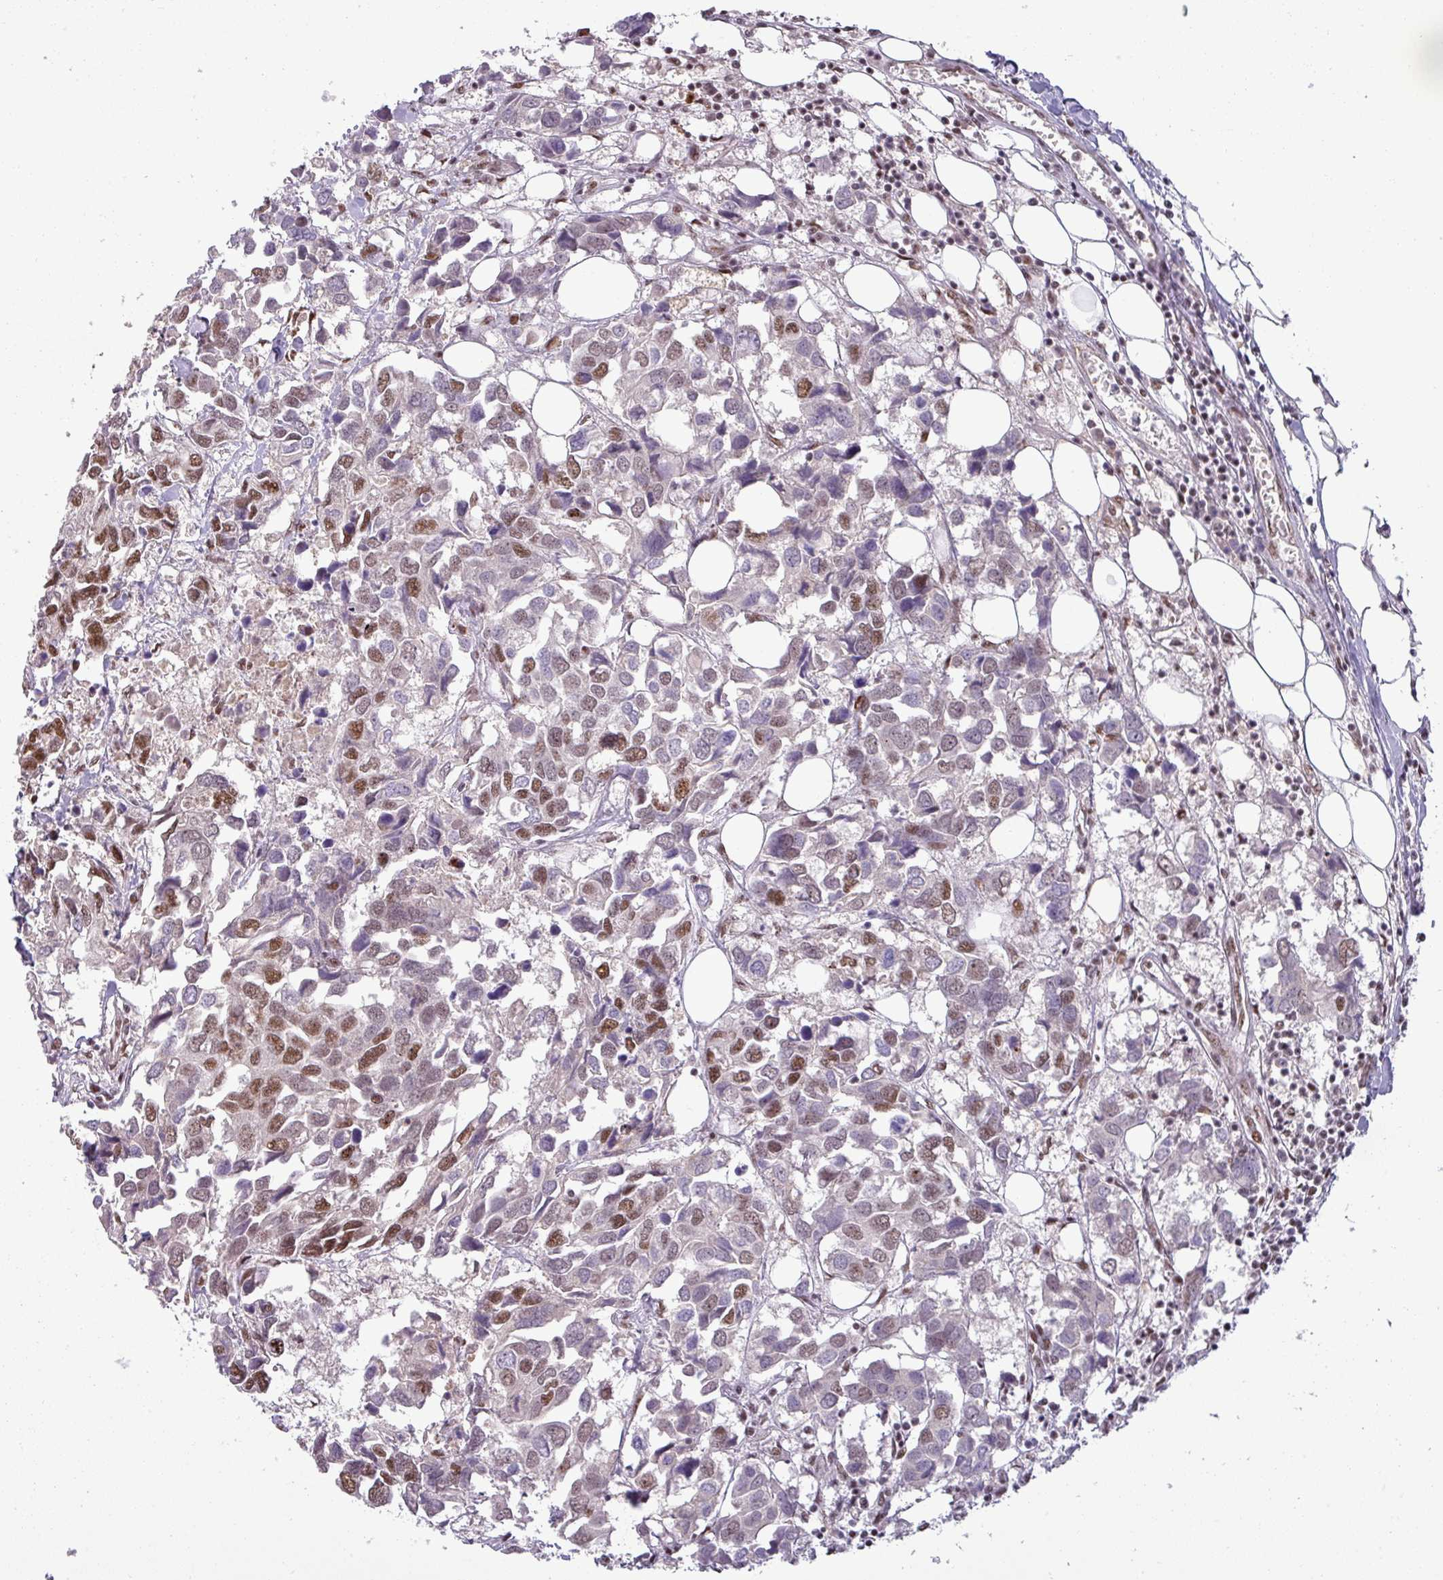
{"staining": {"intensity": "moderate", "quantity": "25%-75%", "location": "nuclear"}, "tissue": "breast cancer", "cell_type": "Tumor cells", "image_type": "cancer", "snomed": [{"axis": "morphology", "description": "Duct carcinoma"}, {"axis": "topography", "description": "Breast"}], "caption": "Invasive ductal carcinoma (breast) tissue reveals moderate nuclear staining in approximately 25%-75% of tumor cells, visualized by immunohistochemistry.", "gene": "PTPN20", "patient": {"sex": "female", "age": 83}}